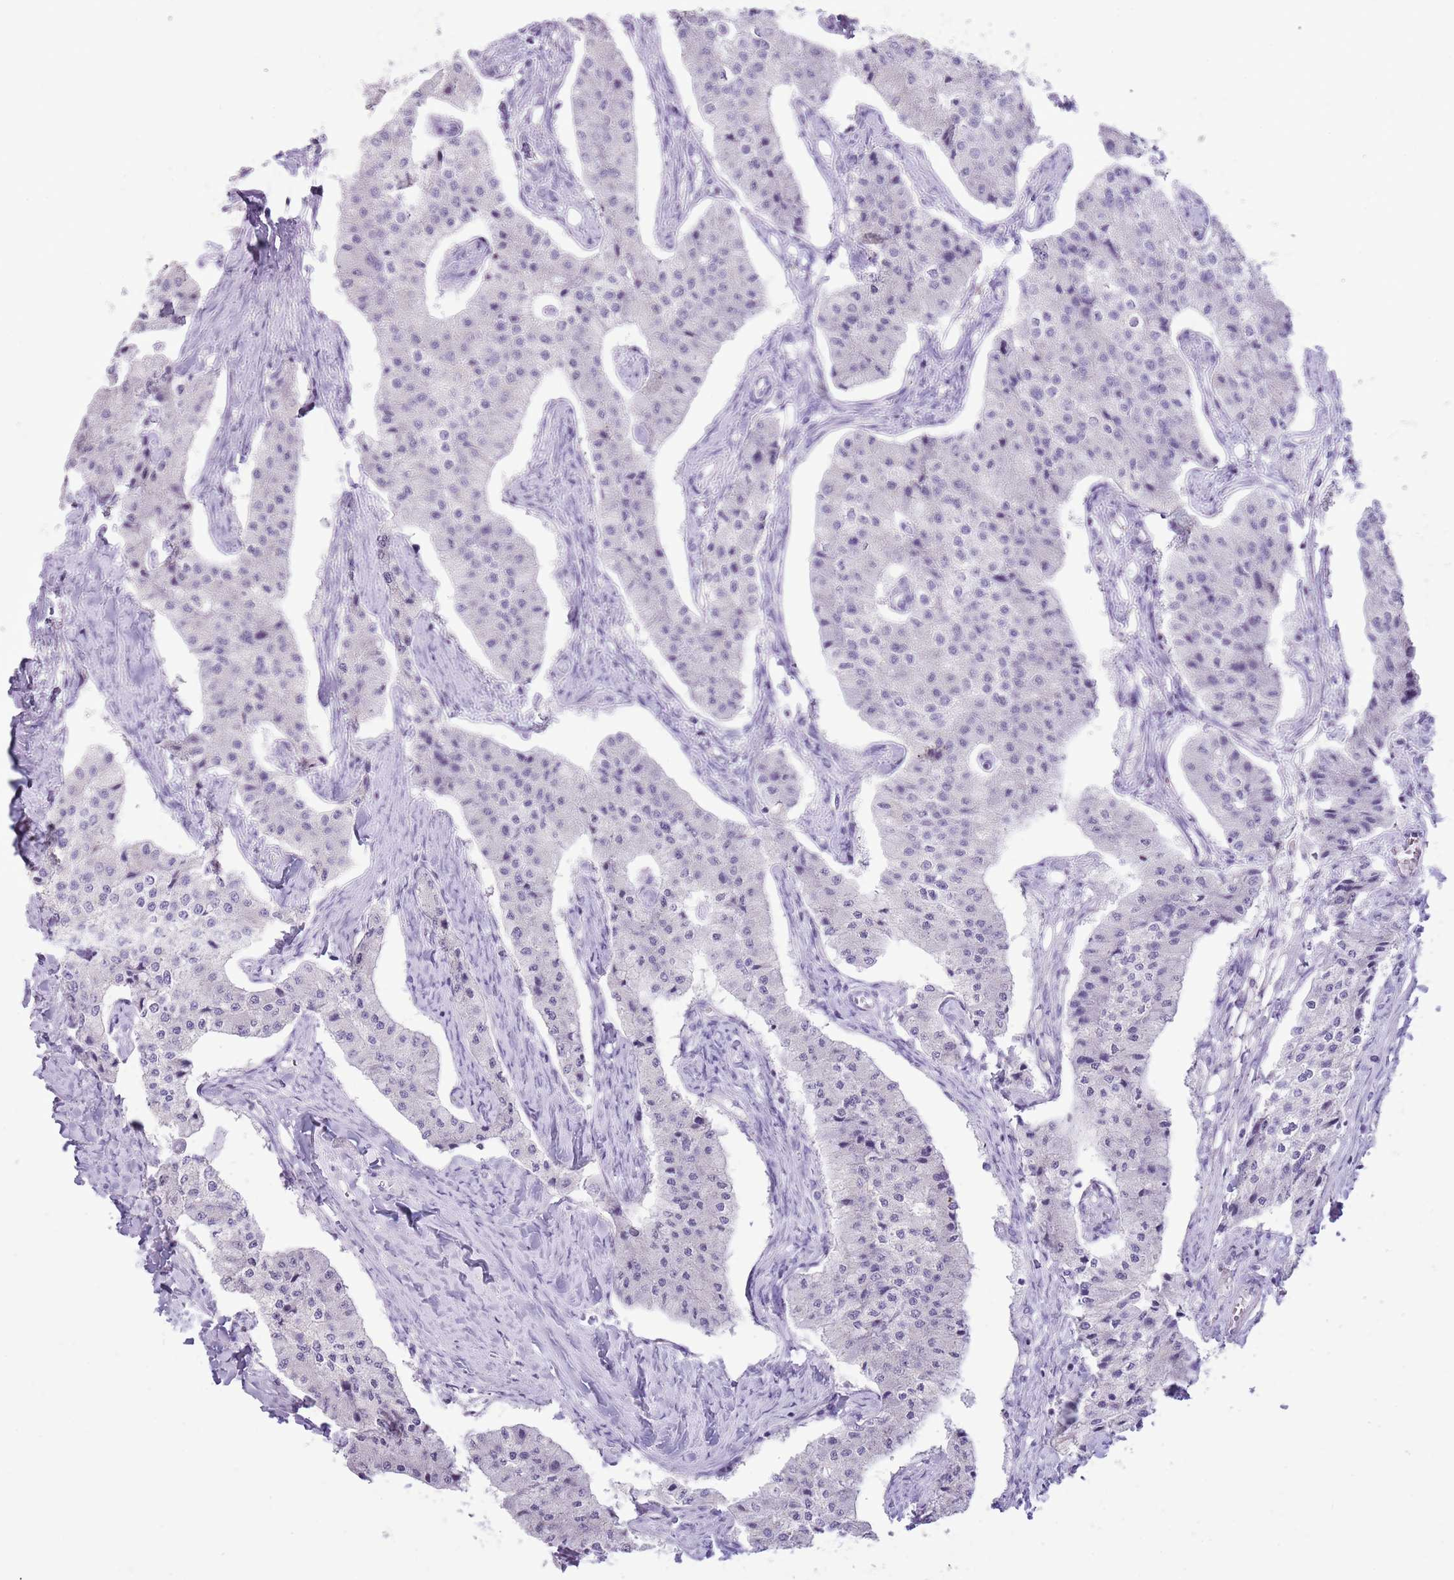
{"staining": {"intensity": "negative", "quantity": "none", "location": "none"}, "tissue": "carcinoid", "cell_type": "Tumor cells", "image_type": "cancer", "snomed": [{"axis": "morphology", "description": "Carcinoid, malignant, NOS"}, {"axis": "topography", "description": "Colon"}], "caption": "Protein analysis of malignant carcinoid shows no significant expression in tumor cells. Brightfield microscopy of immunohistochemistry stained with DAB (brown) and hematoxylin (blue), captured at high magnification.", "gene": "BCL11B", "patient": {"sex": "female", "age": 52}}